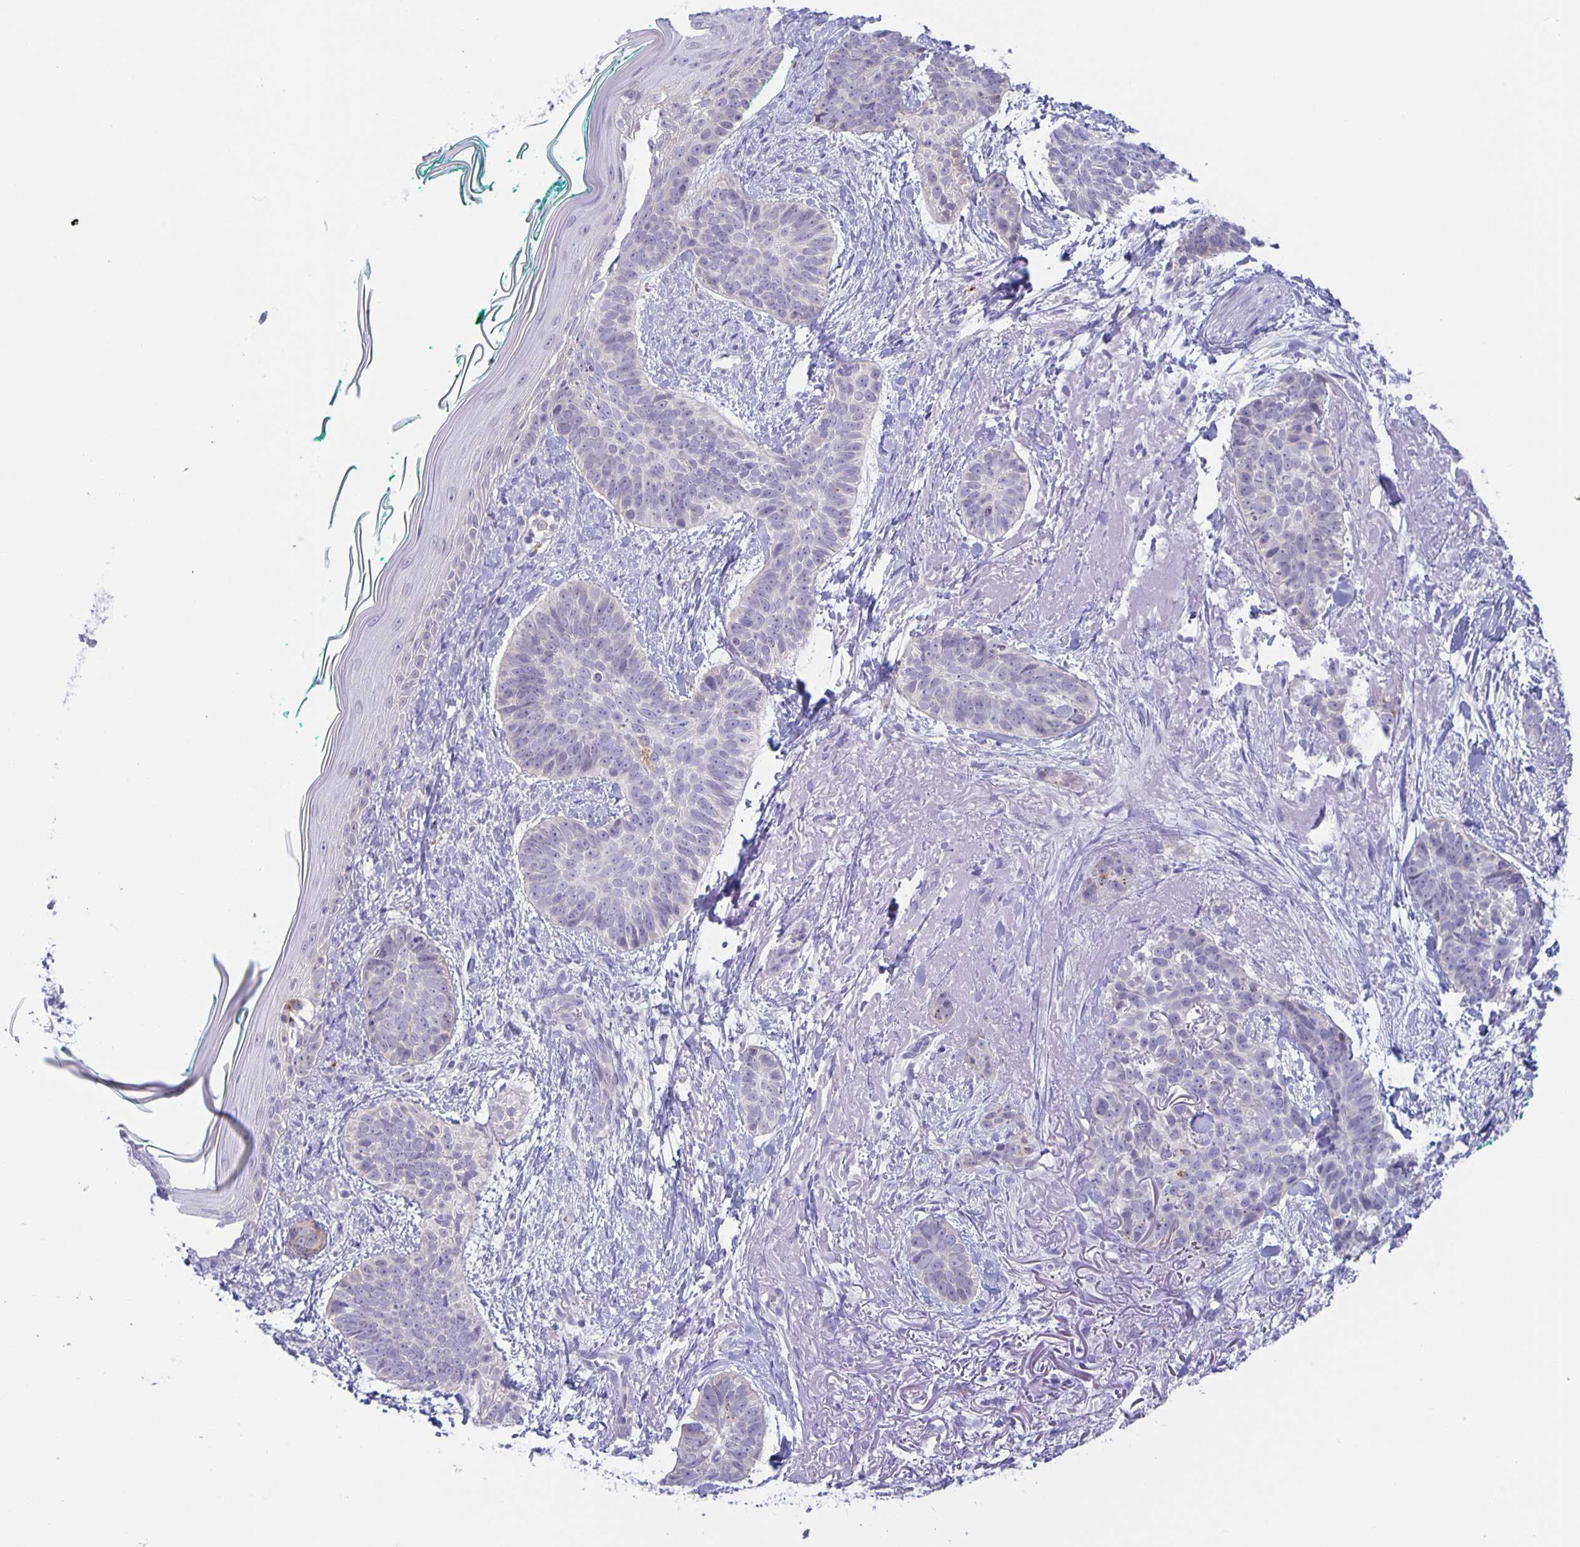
{"staining": {"intensity": "negative", "quantity": "none", "location": "none"}, "tissue": "skin cancer", "cell_type": "Tumor cells", "image_type": "cancer", "snomed": [{"axis": "morphology", "description": "Basal cell carcinoma"}, {"axis": "topography", "description": "Skin"}, {"axis": "topography", "description": "Skin of face"}, {"axis": "topography", "description": "Skin of nose"}], "caption": "The immunohistochemistry (IHC) image has no significant positivity in tumor cells of skin cancer (basal cell carcinoma) tissue.", "gene": "LIPA", "patient": {"sex": "female", "age": 86}}